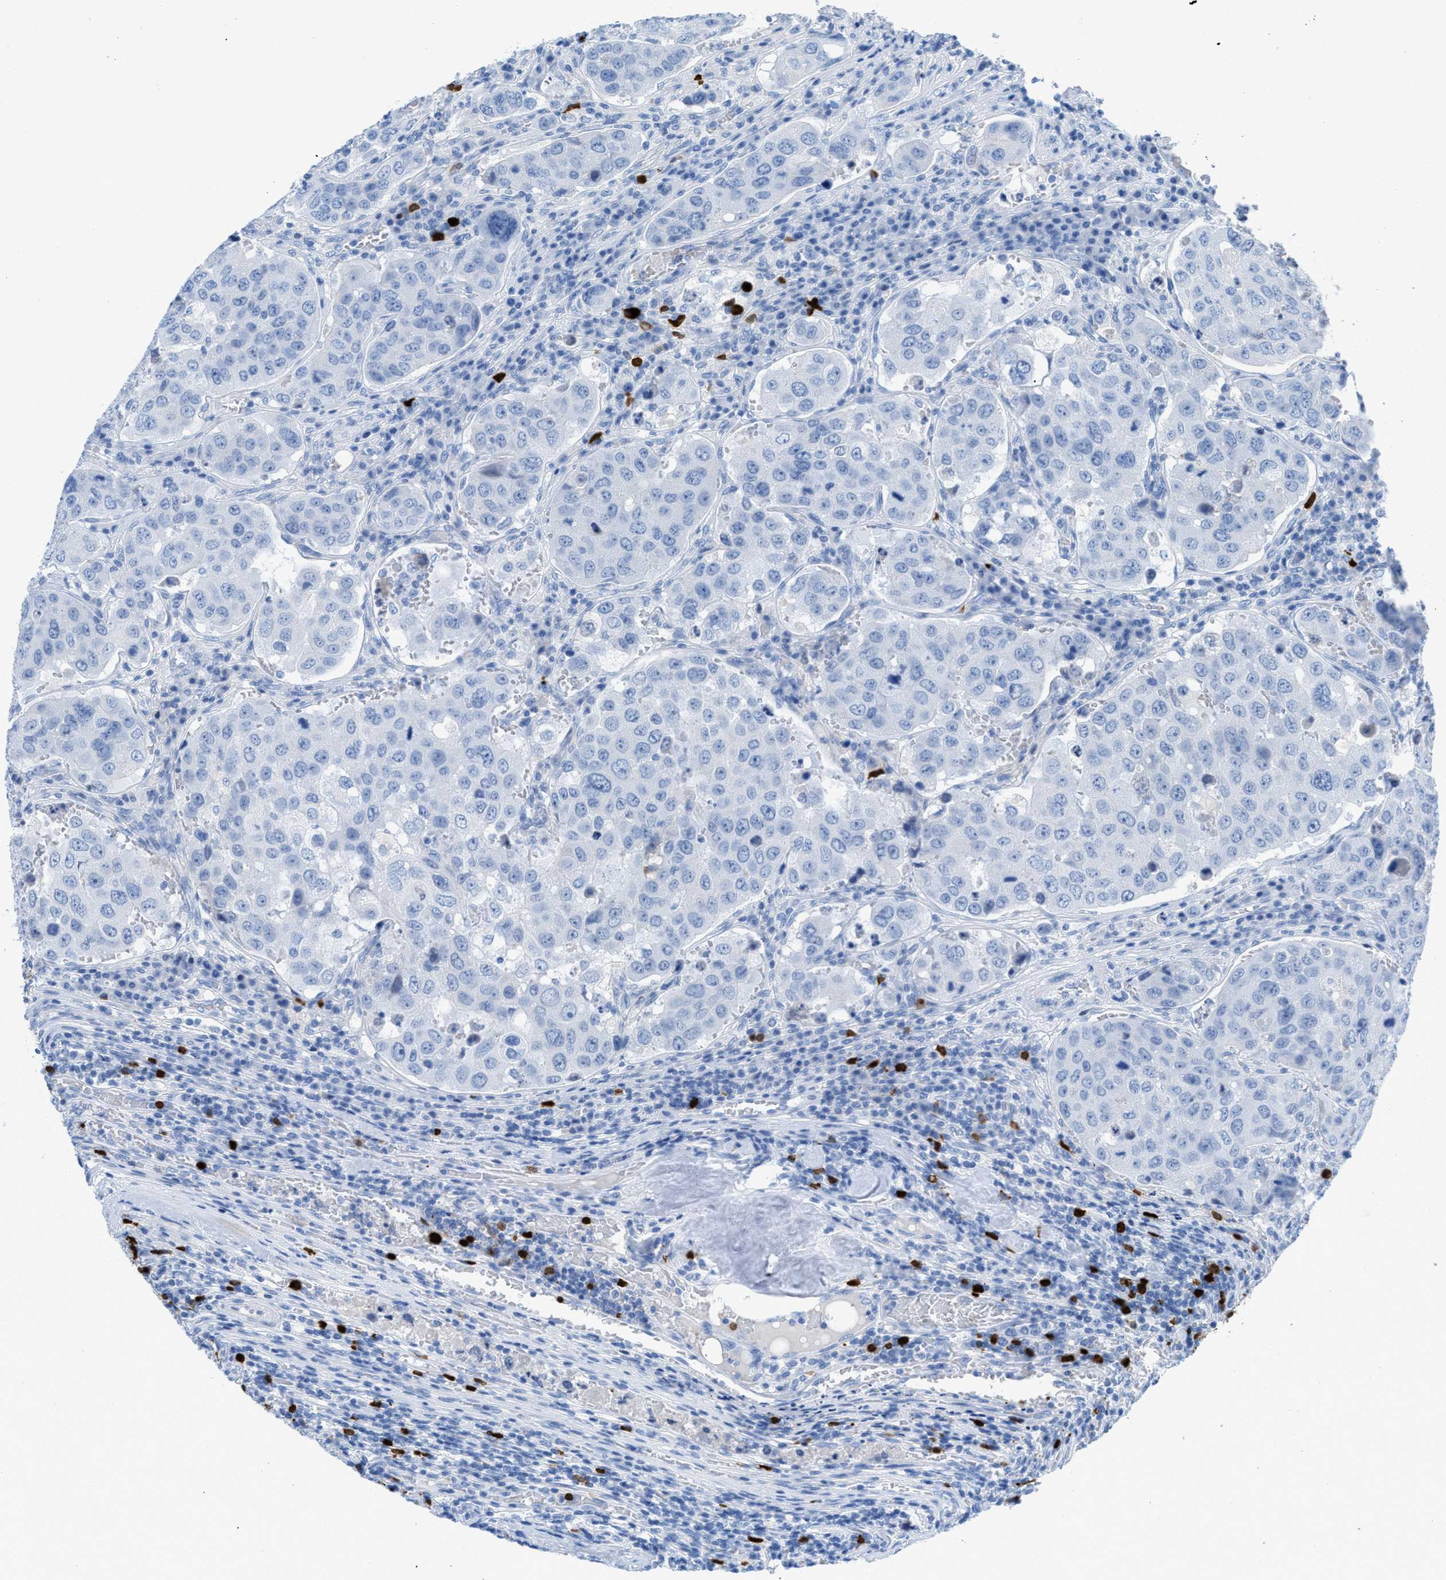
{"staining": {"intensity": "negative", "quantity": "none", "location": "none"}, "tissue": "urothelial cancer", "cell_type": "Tumor cells", "image_type": "cancer", "snomed": [{"axis": "morphology", "description": "Urothelial carcinoma, High grade"}, {"axis": "topography", "description": "Lymph node"}, {"axis": "topography", "description": "Urinary bladder"}], "caption": "Tumor cells show no significant protein staining in urothelial carcinoma (high-grade). (DAB (3,3'-diaminobenzidine) immunohistochemistry, high magnification).", "gene": "TCL1A", "patient": {"sex": "male", "age": 51}}